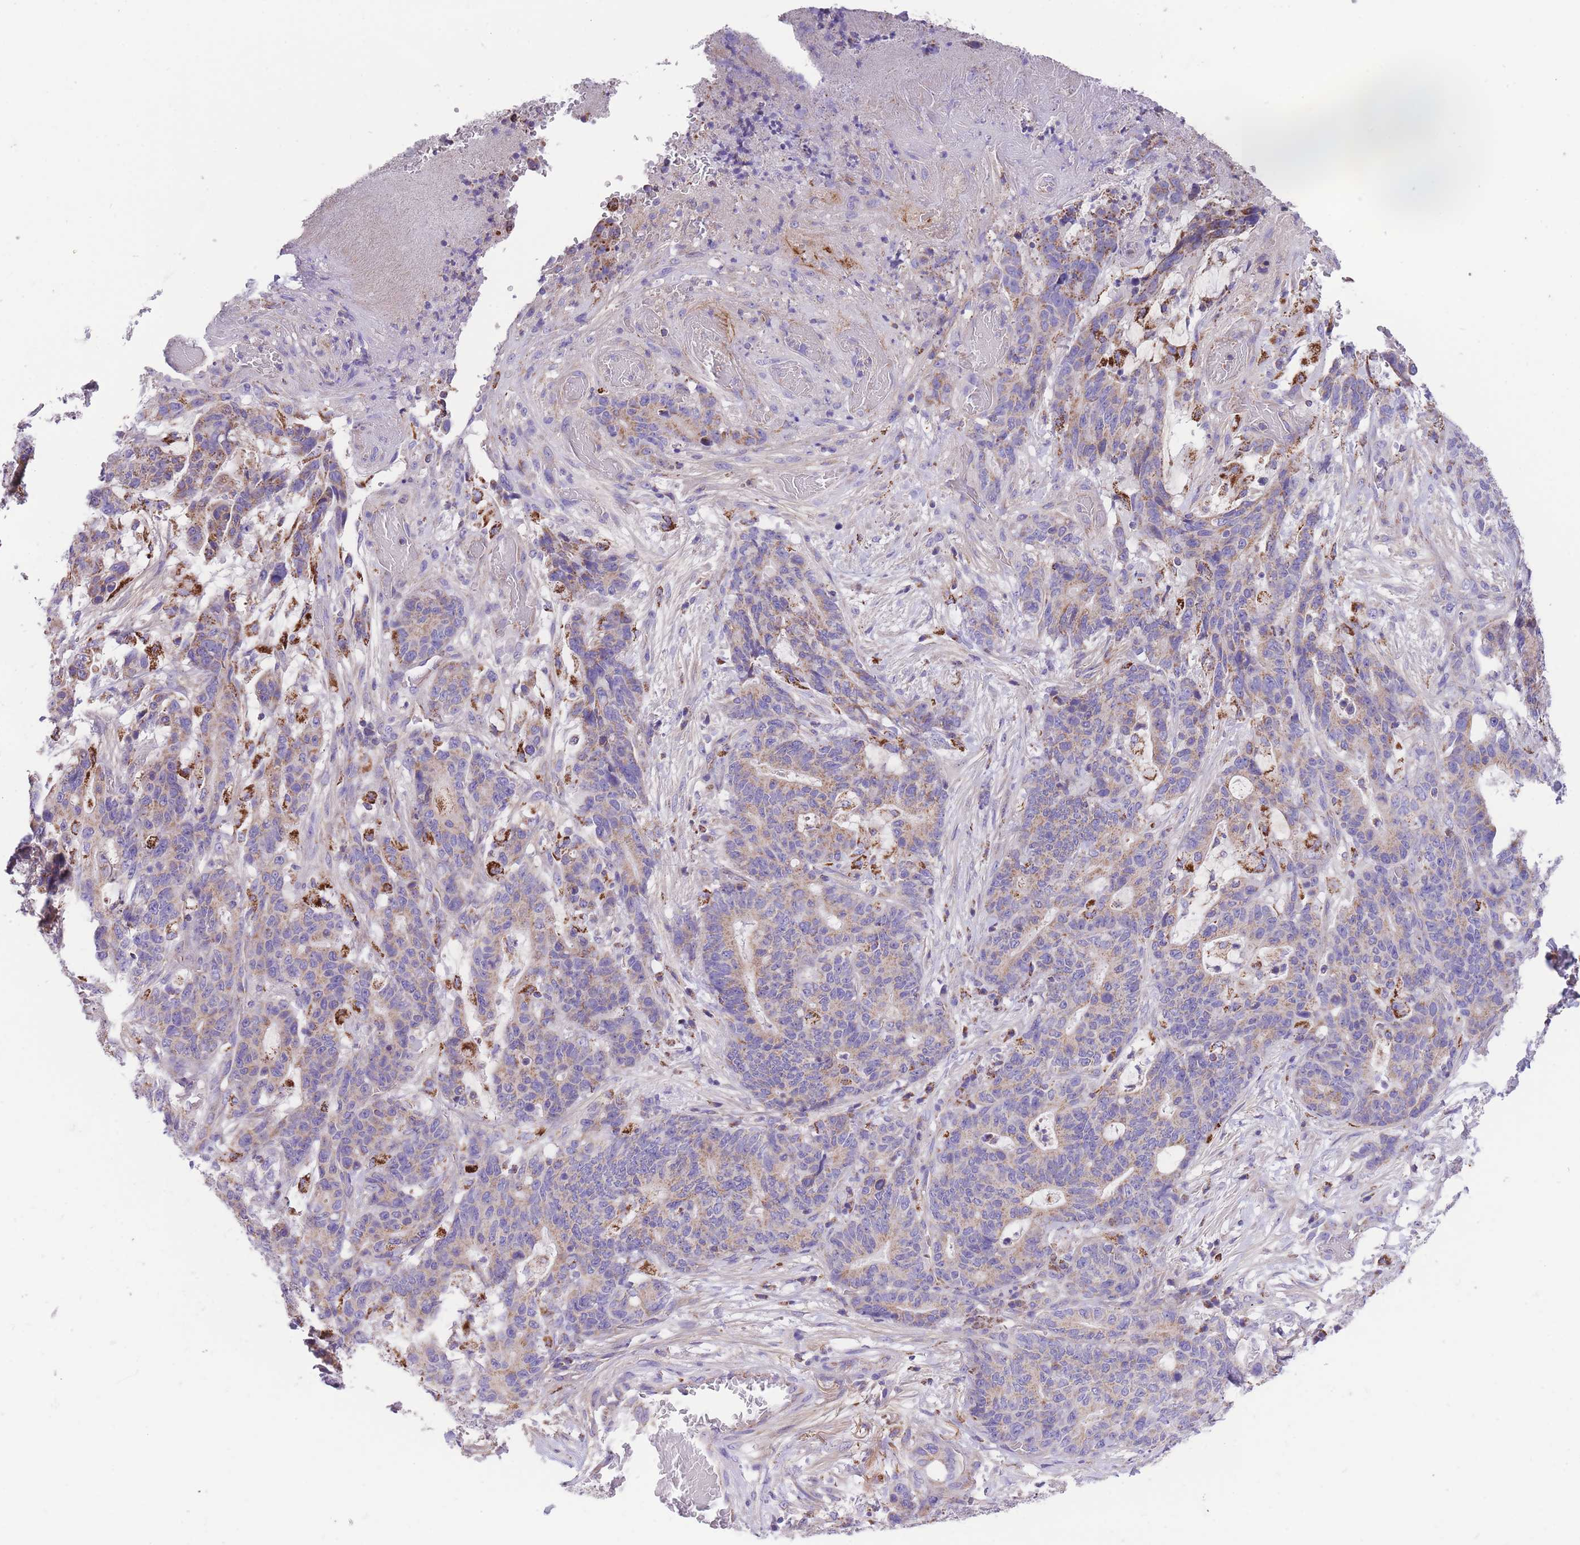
{"staining": {"intensity": "negative", "quantity": "none", "location": "none"}, "tissue": "stomach cancer", "cell_type": "Tumor cells", "image_type": "cancer", "snomed": [{"axis": "morphology", "description": "Normal tissue, NOS"}, {"axis": "morphology", "description": "Adenocarcinoma, NOS"}, {"axis": "topography", "description": "Stomach"}], "caption": "Immunohistochemical staining of human adenocarcinoma (stomach) demonstrates no significant staining in tumor cells.", "gene": "ST3GAL3", "patient": {"sex": "female", "age": 64}}